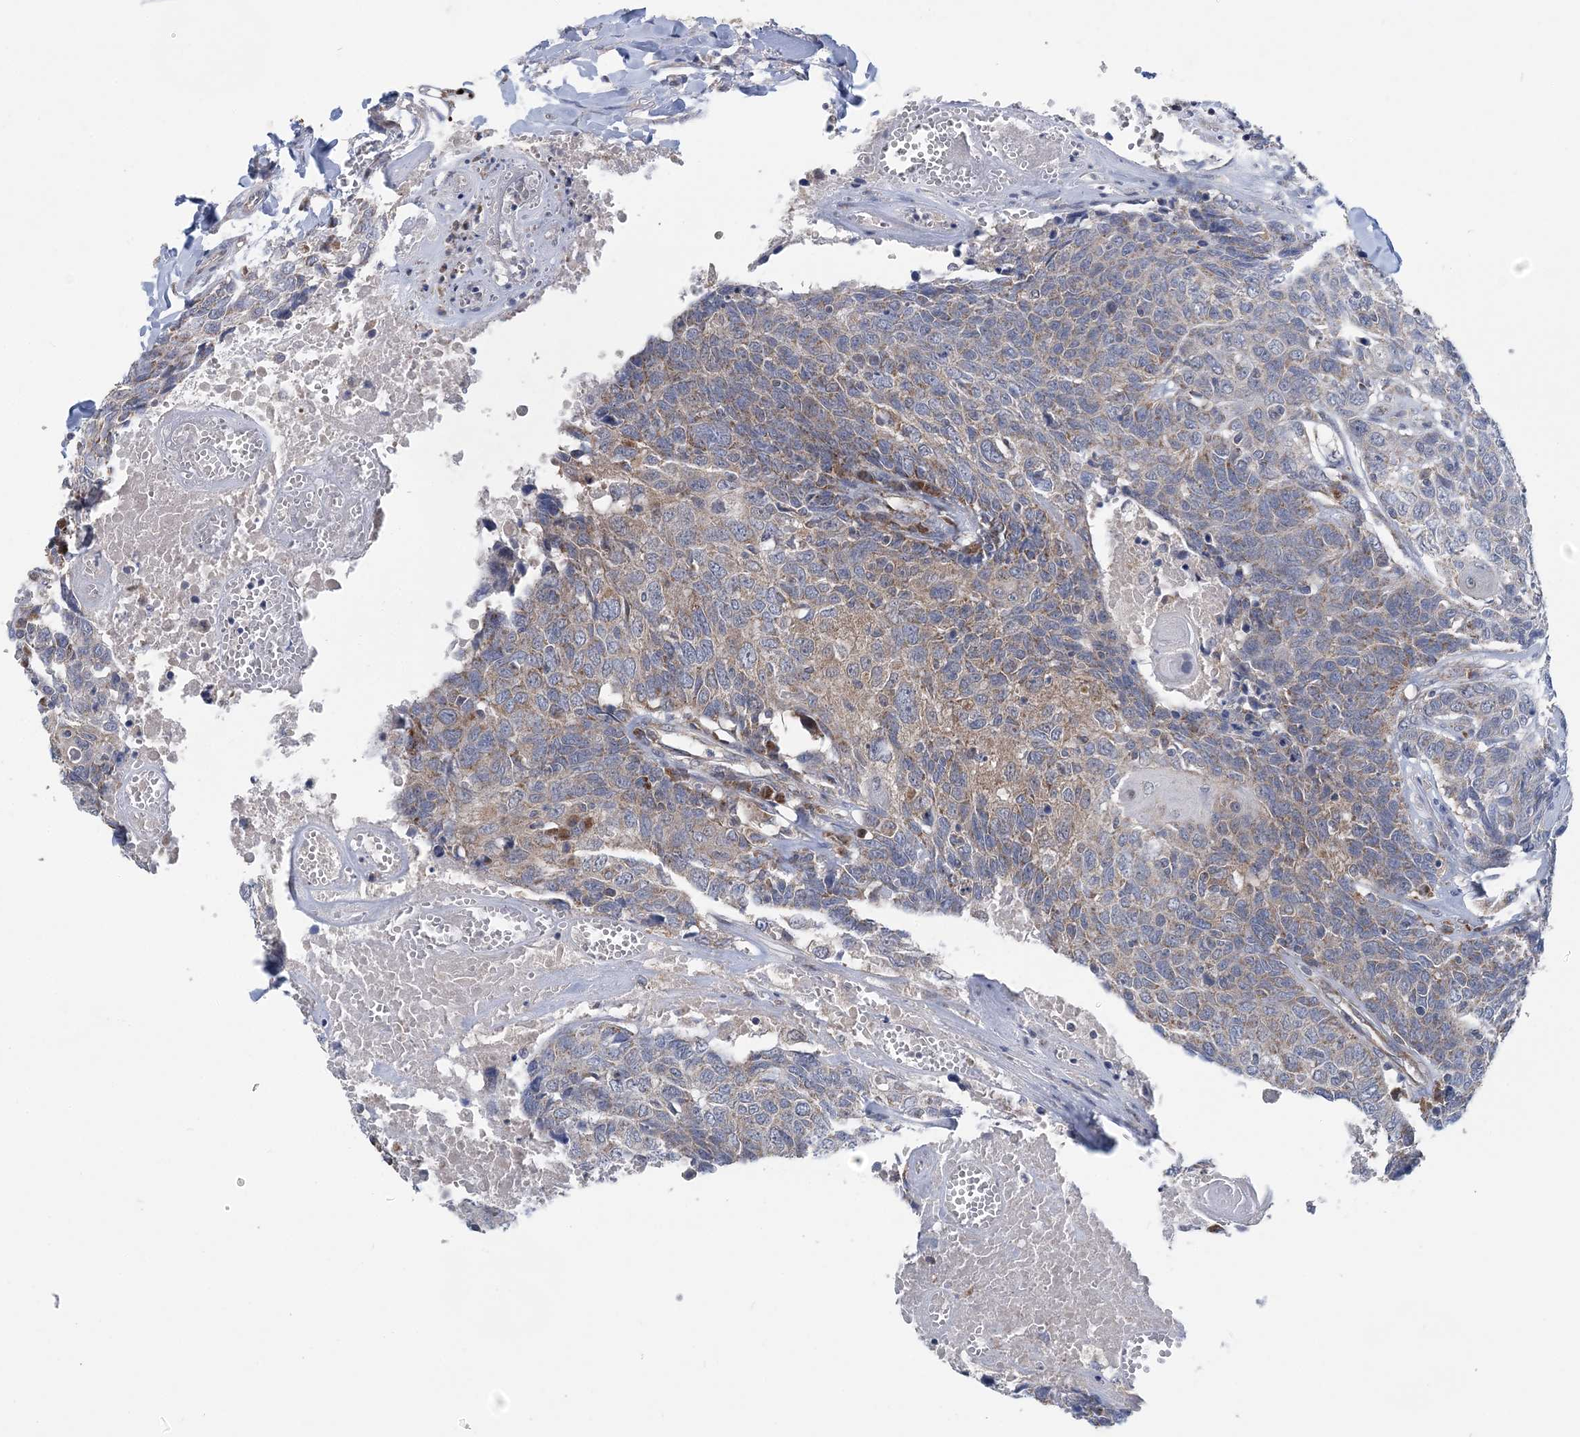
{"staining": {"intensity": "weak", "quantity": "<25%", "location": "cytoplasmic/membranous"}, "tissue": "head and neck cancer", "cell_type": "Tumor cells", "image_type": "cancer", "snomed": [{"axis": "morphology", "description": "Squamous cell carcinoma, NOS"}, {"axis": "topography", "description": "Head-Neck"}], "caption": "Tumor cells are negative for protein expression in human head and neck squamous cell carcinoma. (DAB immunohistochemistry (IHC) with hematoxylin counter stain).", "gene": "COPE", "patient": {"sex": "male", "age": 66}}